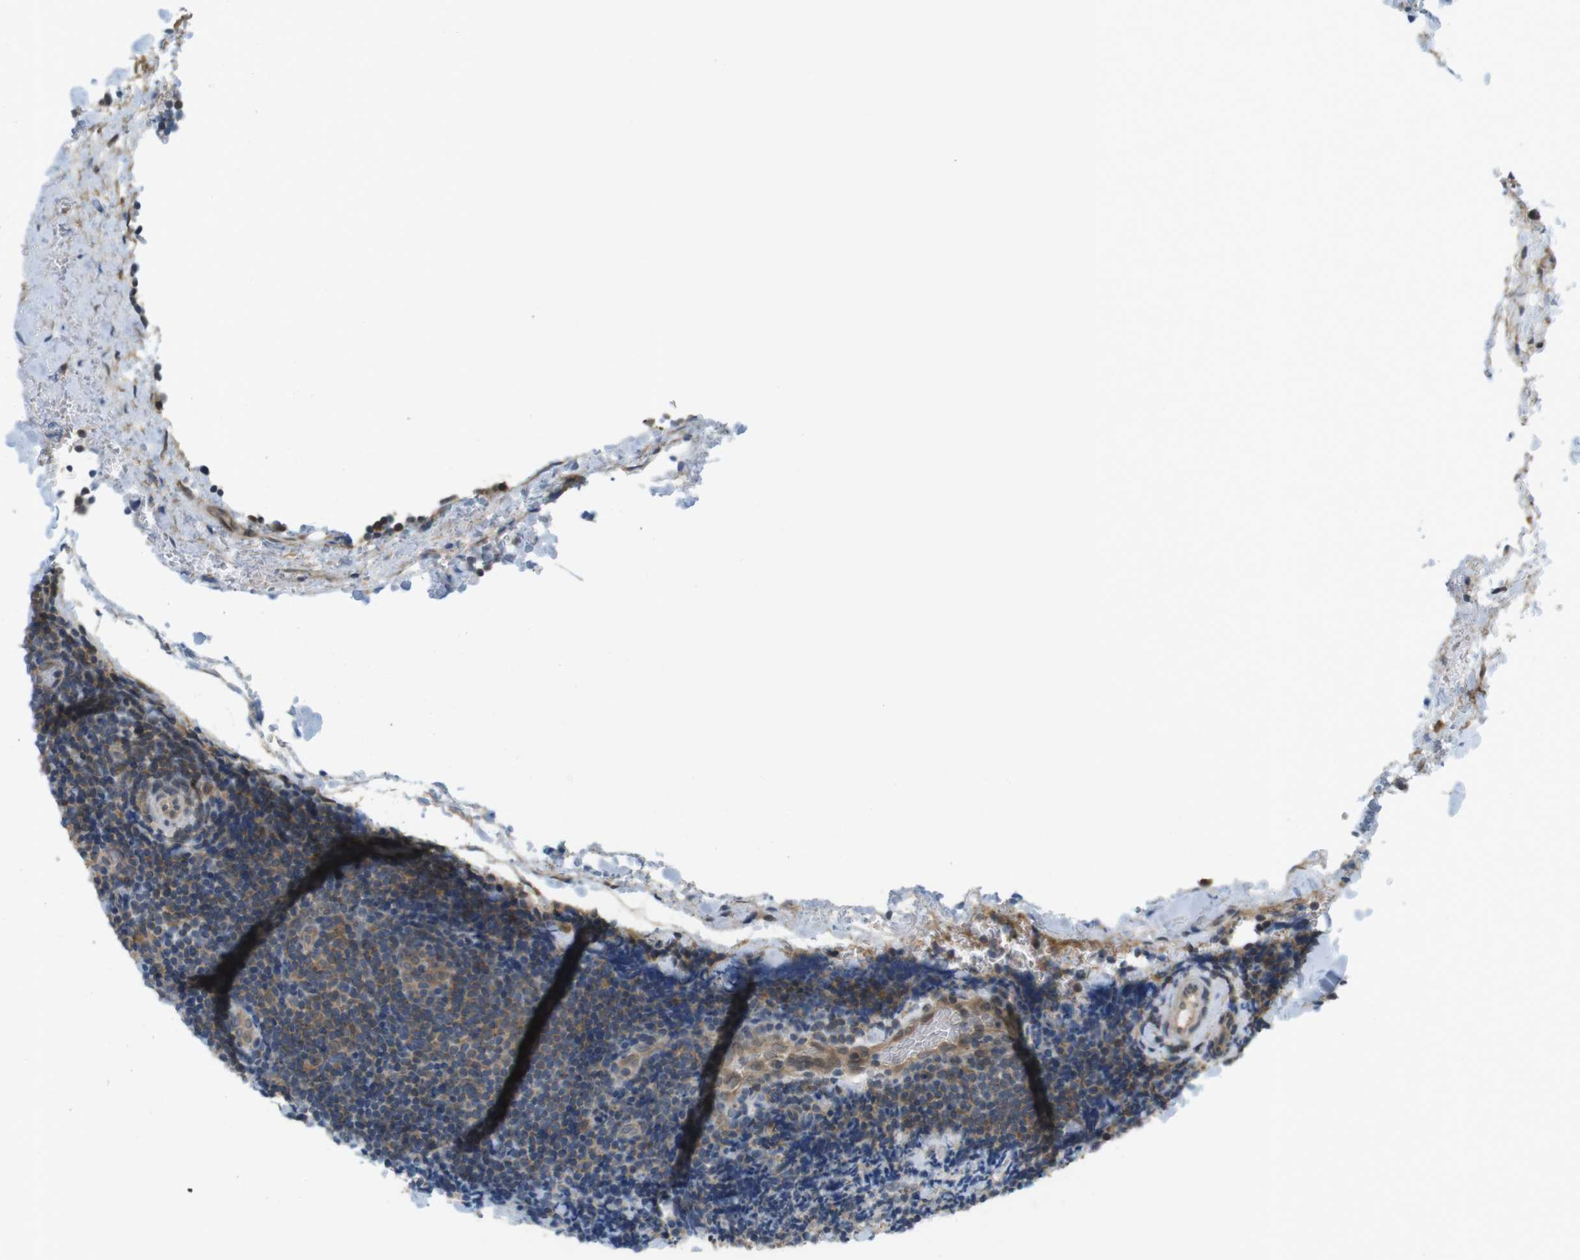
{"staining": {"intensity": "moderate", "quantity": ">75%", "location": "cytoplasmic/membranous"}, "tissue": "lymphoma", "cell_type": "Tumor cells", "image_type": "cancer", "snomed": [{"axis": "morphology", "description": "Malignant lymphoma, non-Hodgkin's type, Low grade"}, {"axis": "topography", "description": "Lymph node"}], "caption": "Immunohistochemical staining of lymphoma demonstrates moderate cytoplasmic/membranous protein staining in about >75% of tumor cells.", "gene": "RNF130", "patient": {"sex": "male", "age": 83}}